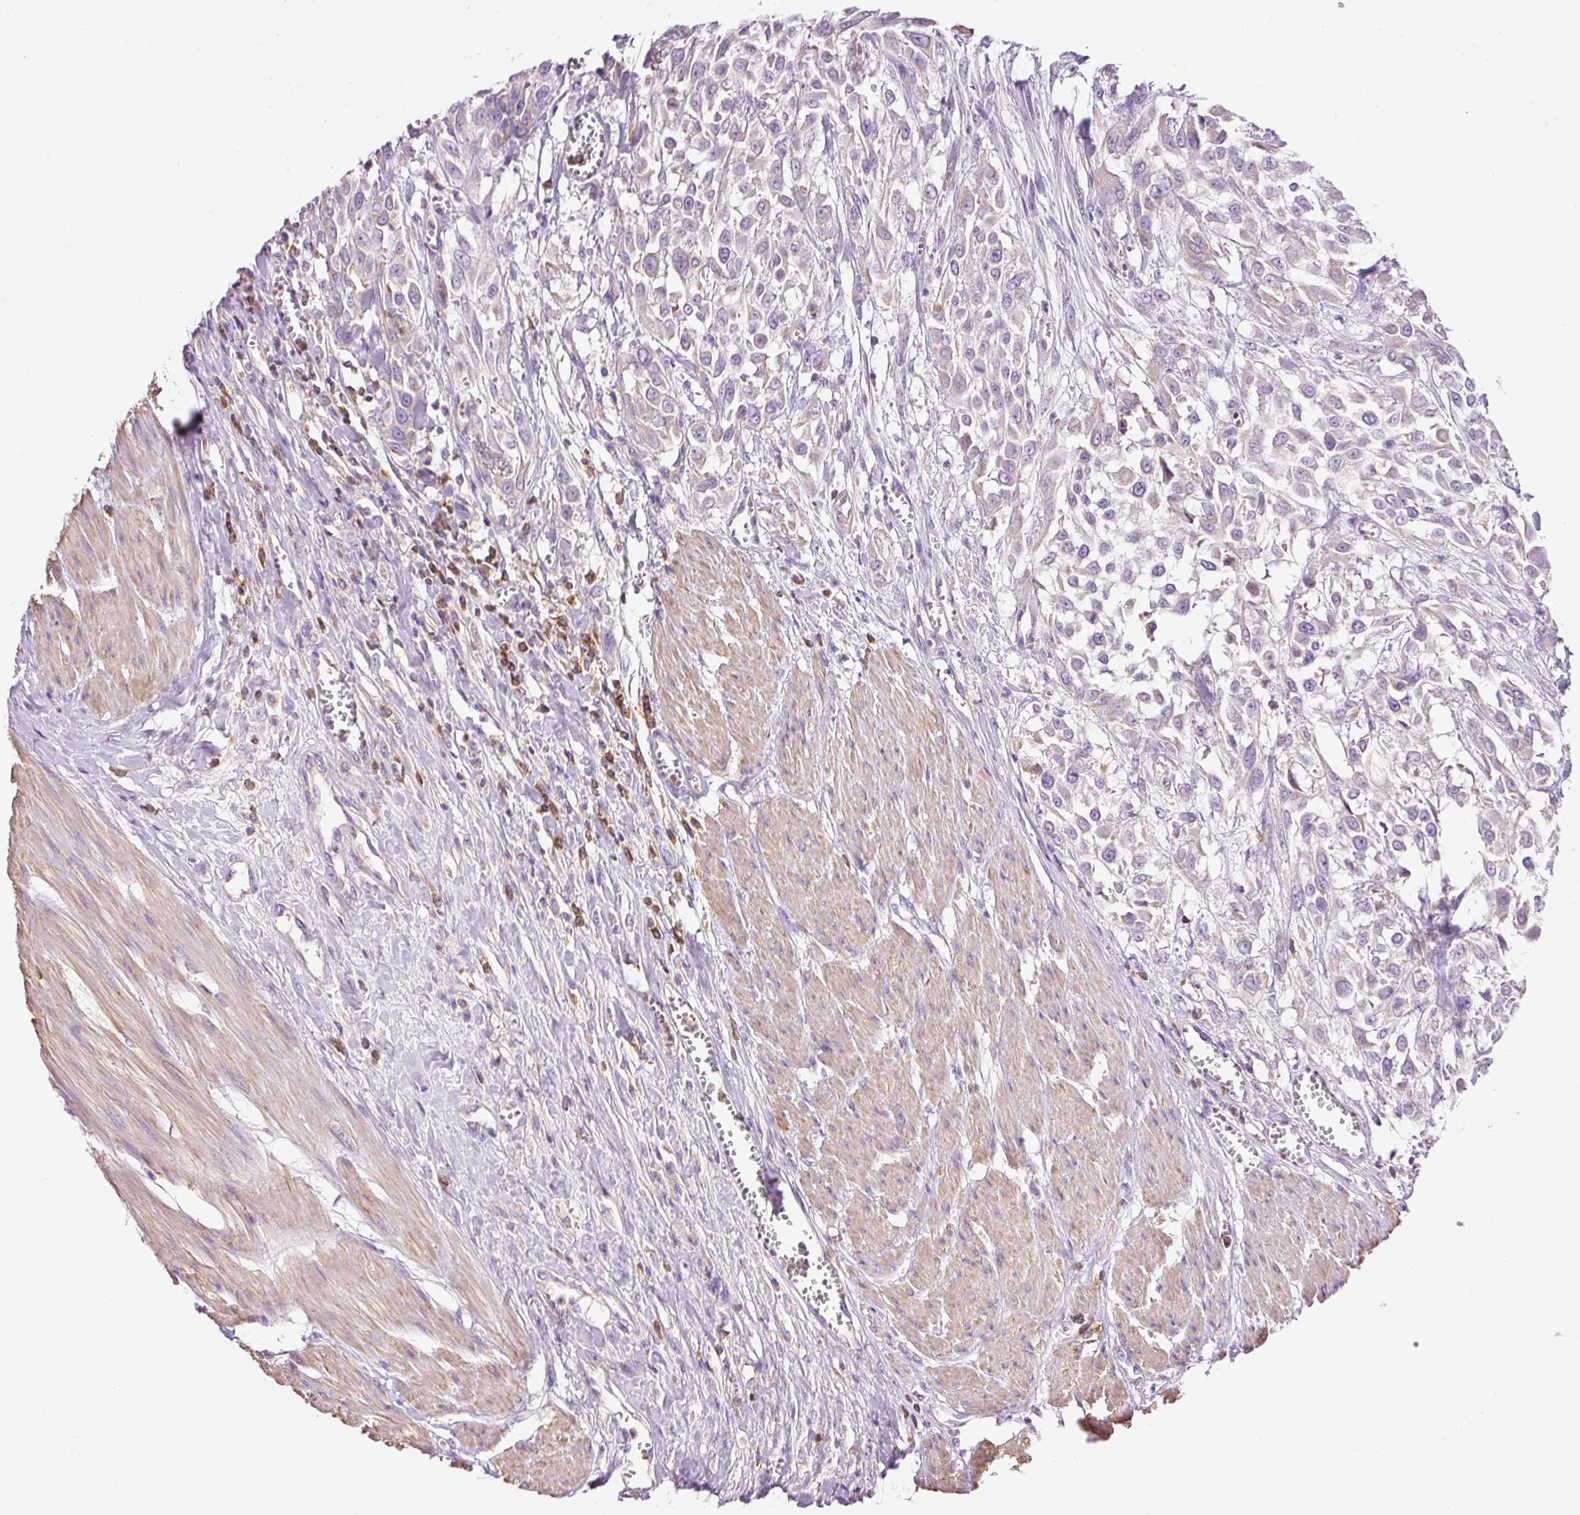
{"staining": {"intensity": "negative", "quantity": "none", "location": "none"}, "tissue": "urothelial cancer", "cell_type": "Tumor cells", "image_type": "cancer", "snomed": [{"axis": "morphology", "description": "Urothelial carcinoma, High grade"}, {"axis": "topography", "description": "Urinary bladder"}], "caption": "DAB (3,3'-diaminobenzidine) immunohistochemical staining of human urothelial carcinoma (high-grade) displays no significant expression in tumor cells.", "gene": "IMMT", "patient": {"sex": "male", "age": 57}}